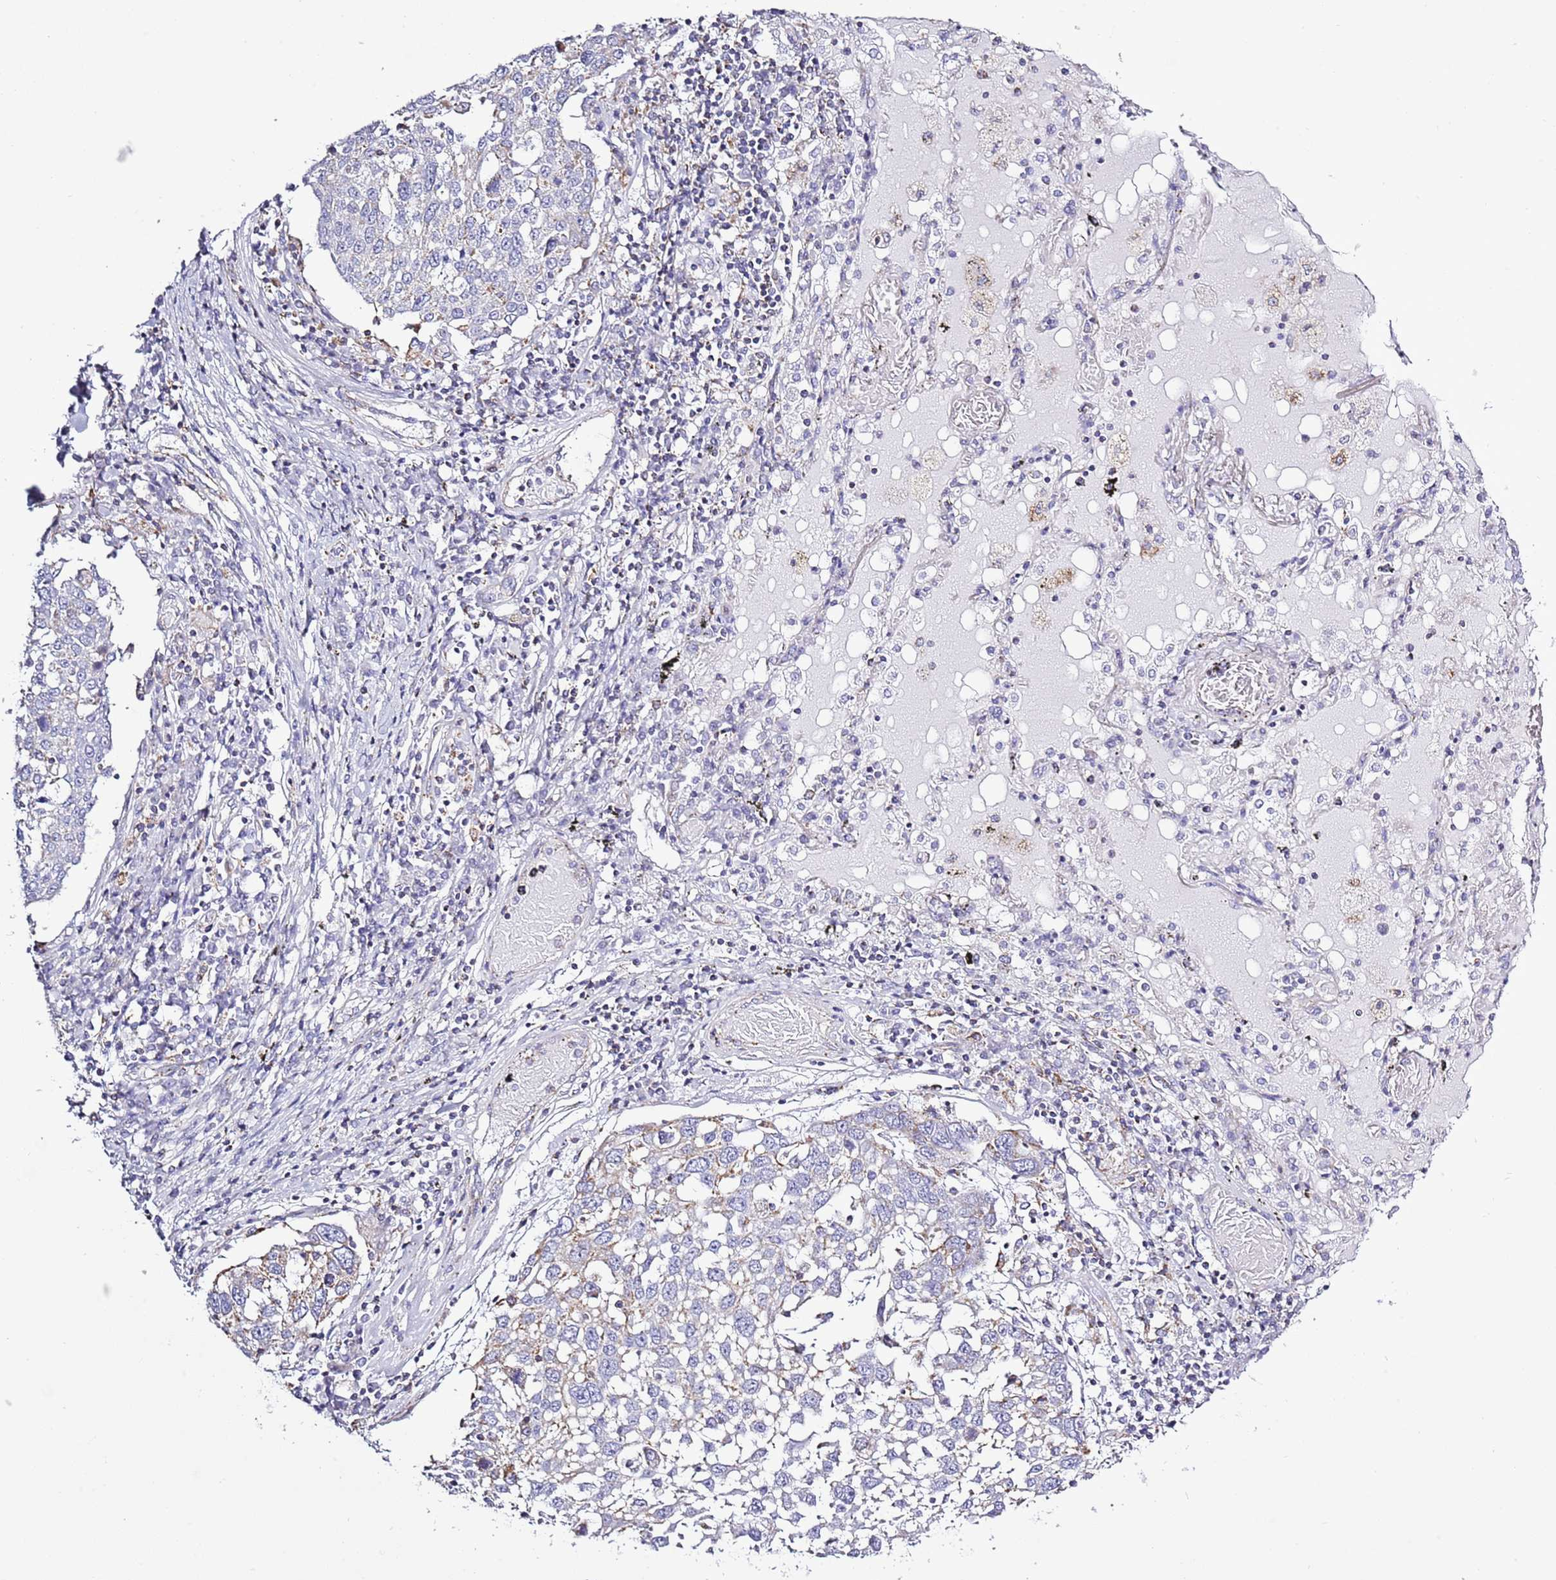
{"staining": {"intensity": "negative", "quantity": "none", "location": "none"}, "tissue": "lung cancer", "cell_type": "Tumor cells", "image_type": "cancer", "snomed": [{"axis": "morphology", "description": "Squamous cell carcinoma, NOS"}, {"axis": "topography", "description": "Lung"}], "caption": "The micrograph reveals no staining of tumor cells in lung cancer. (DAB (3,3'-diaminobenzidine) immunohistochemistry visualized using brightfield microscopy, high magnification).", "gene": "SLC23A1", "patient": {"sex": "male", "age": 65}}